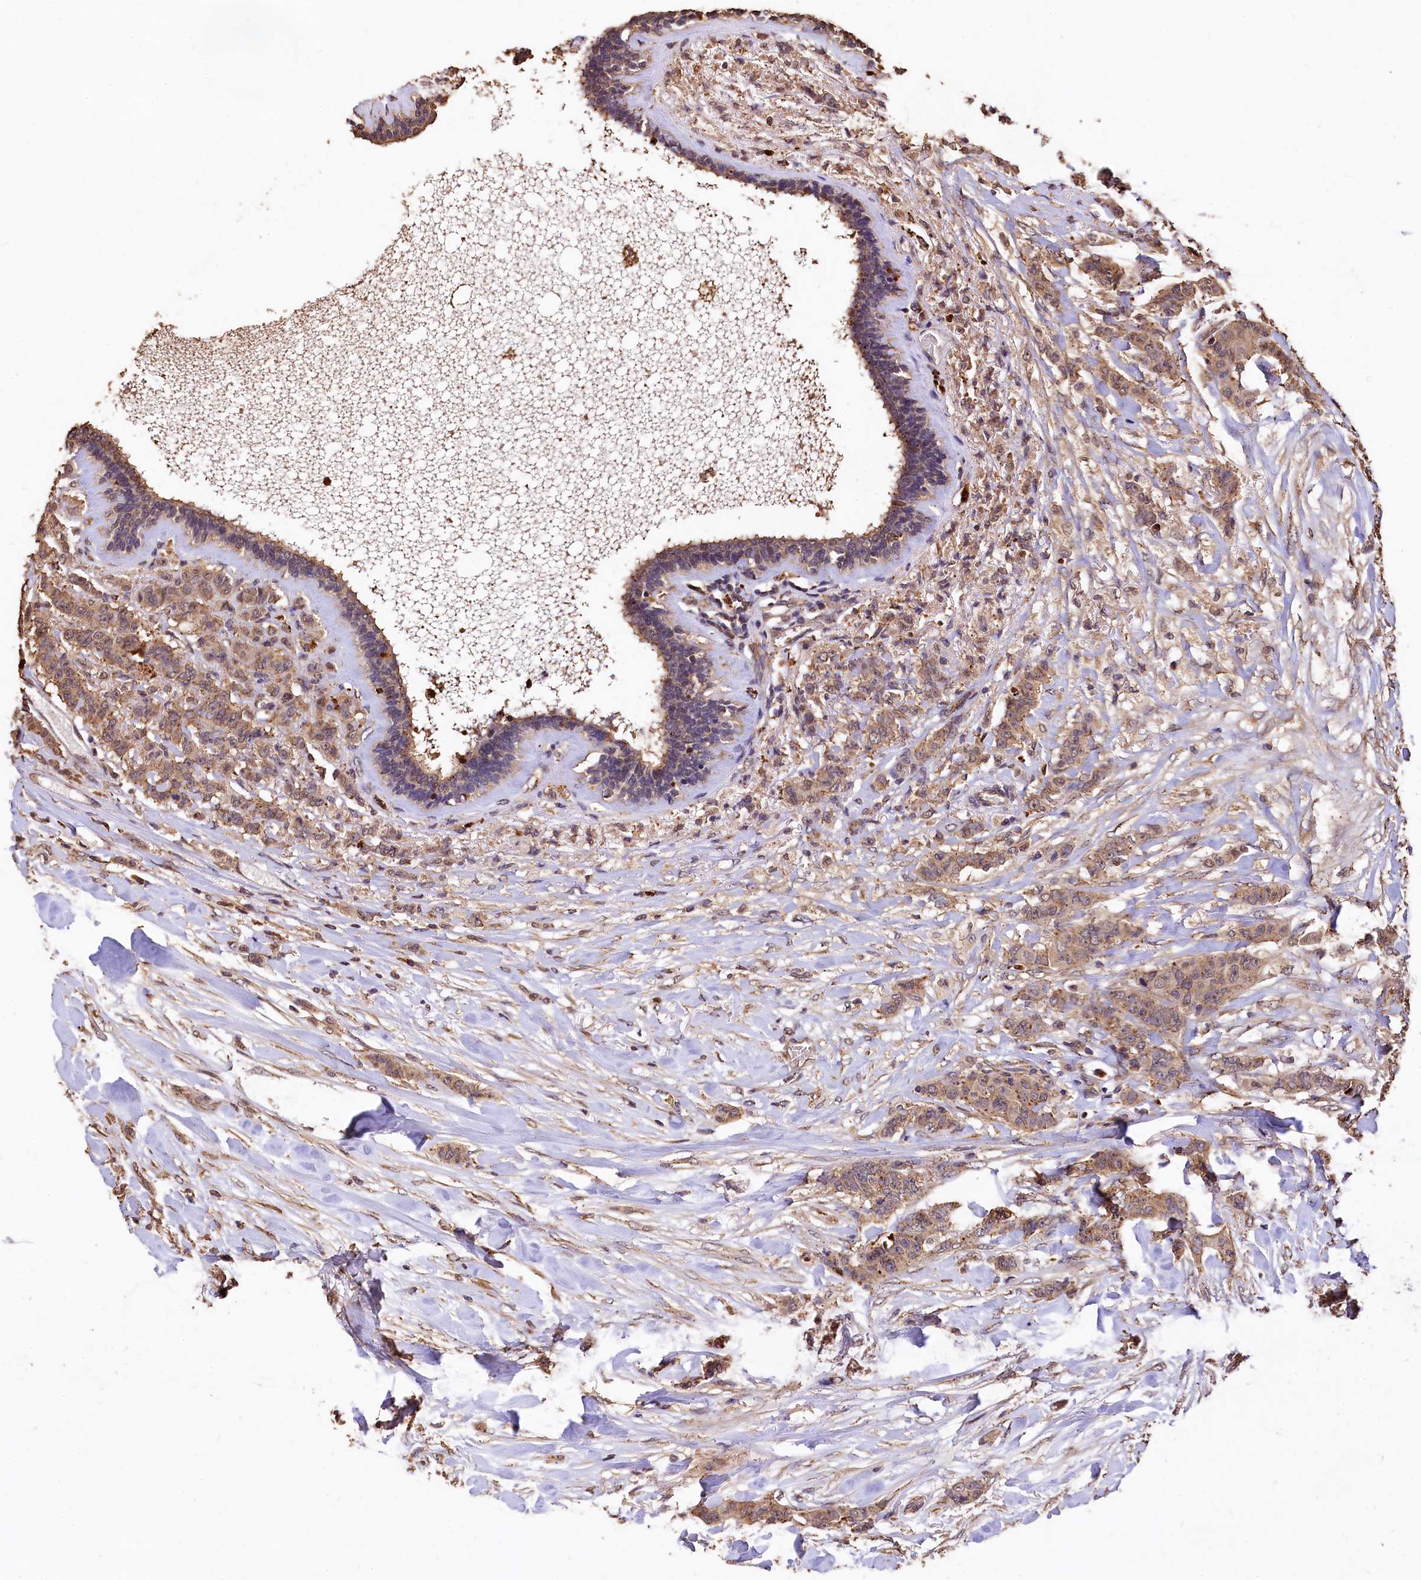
{"staining": {"intensity": "moderate", "quantity": ">75%", "location": "cytoplasmic/membranous"}, "tissue": "breast cancer", "cell_type": "Tumor cells", "image_type": "cancer", "snomed": [{"axis": "morphology", "description": "Duct carcinoma"}, {"axis": "topography", "description": "Breast"}], "caption": "High-magnification brightfield microscopy of breast infiltrating ductal carcinoma stained with DAB (brown) and counterstained with hematoxylin (blue). tumor cells exhibit moderate cytoplasmic/membranous positivity is present in about>75% of cells. The protein is stained brown, and the nuclei are stained in blue (DAB (3,3'-diaminobenzidine) IHC with brightfield microscopy, high magnification).", "gene": "LSM4", "patient": {"sex": "female", "age": 40}}